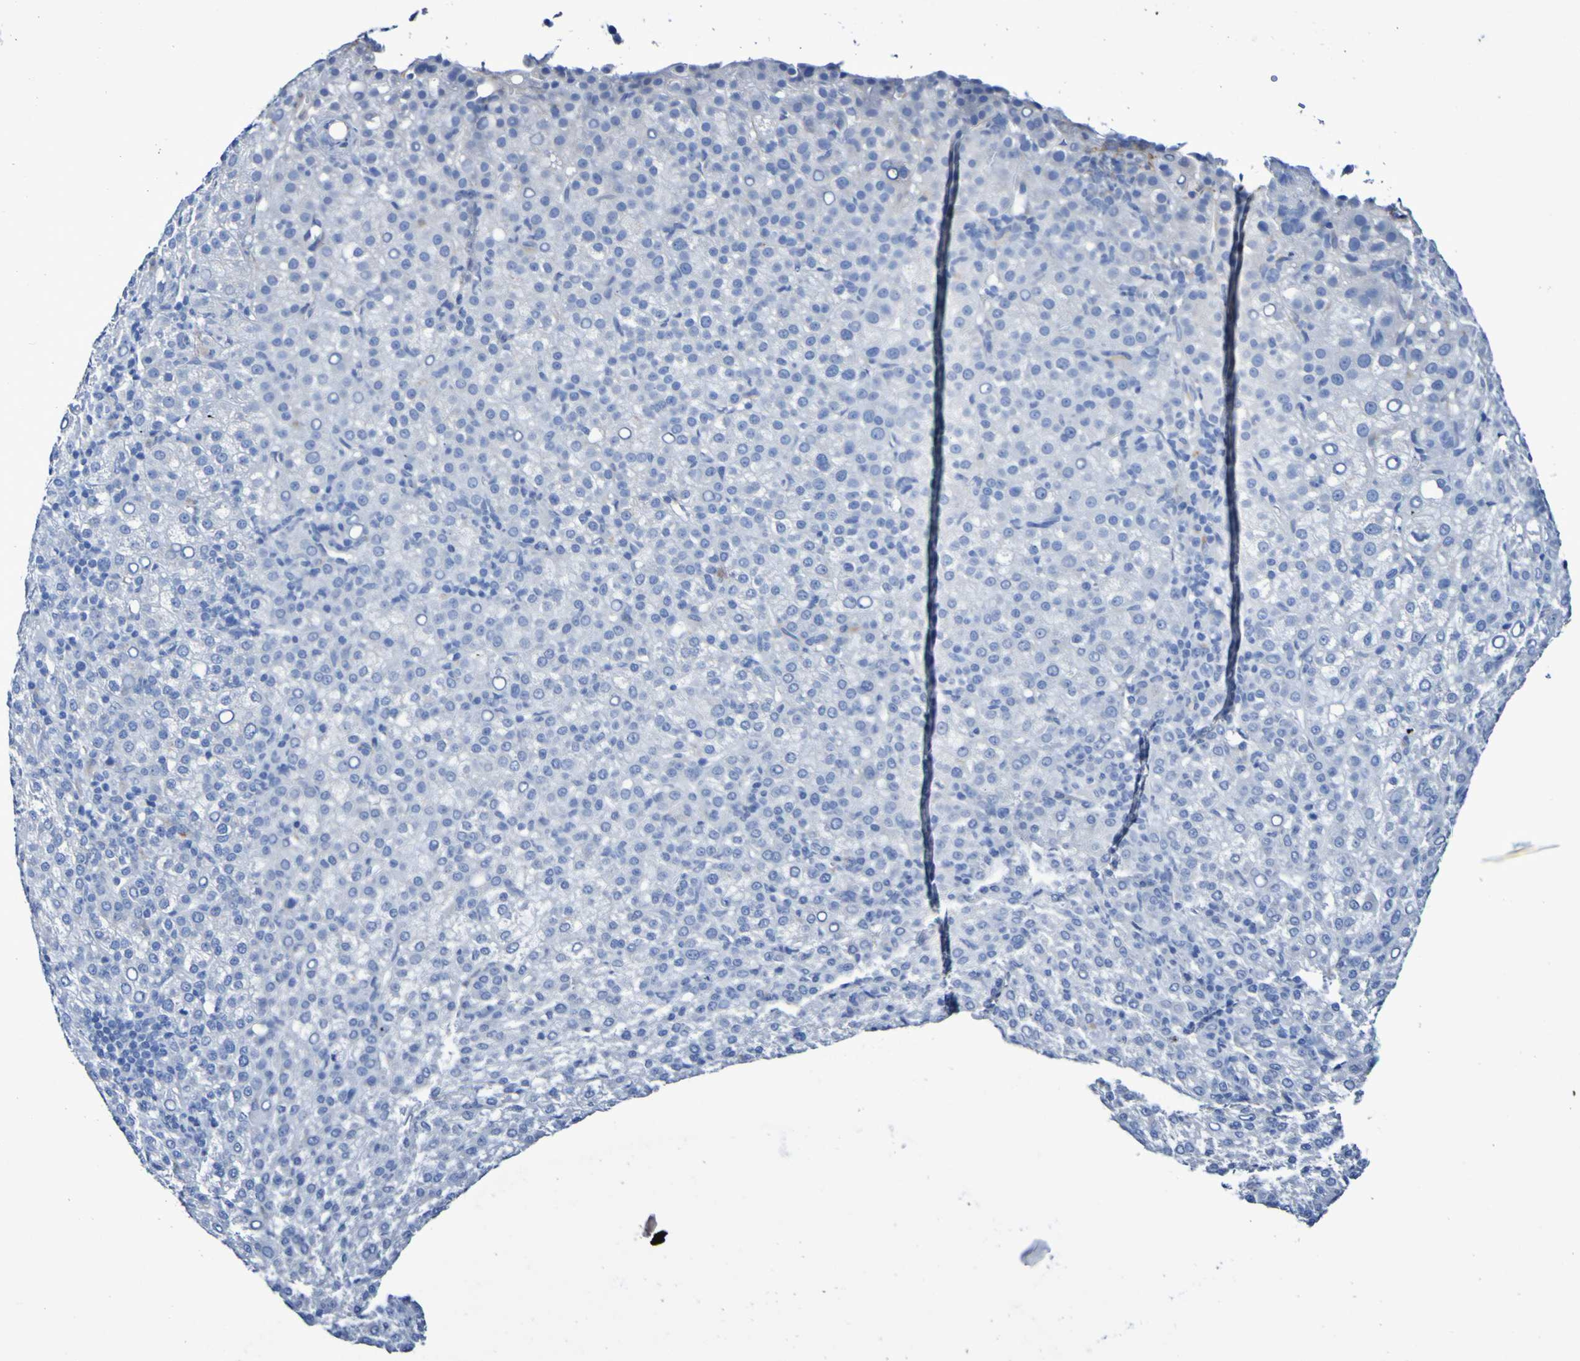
{"staining": {"intensity": "negative", "quantity": "none", "location": "none"}, "tissue": "liver cancer", "cell_type": "Tumor cells", "image_type": "cancer", "snomed": [{"axis": "morphology", "description": "Carcinoma, Hepatocellular, NOS"}, {"axis": "topography", "description": "Liver"}], "caption": "Tumor cells are negative for protein expression in human liver hepatocellular carcinoma. (Stains: DAB immunohistochemistry (IHC) with hematoxylin counter stain, Microscopy: brightfield microscopy at high magnification).", "gene": "SGCB", "patient": {"sex": "female", "age": 58}}